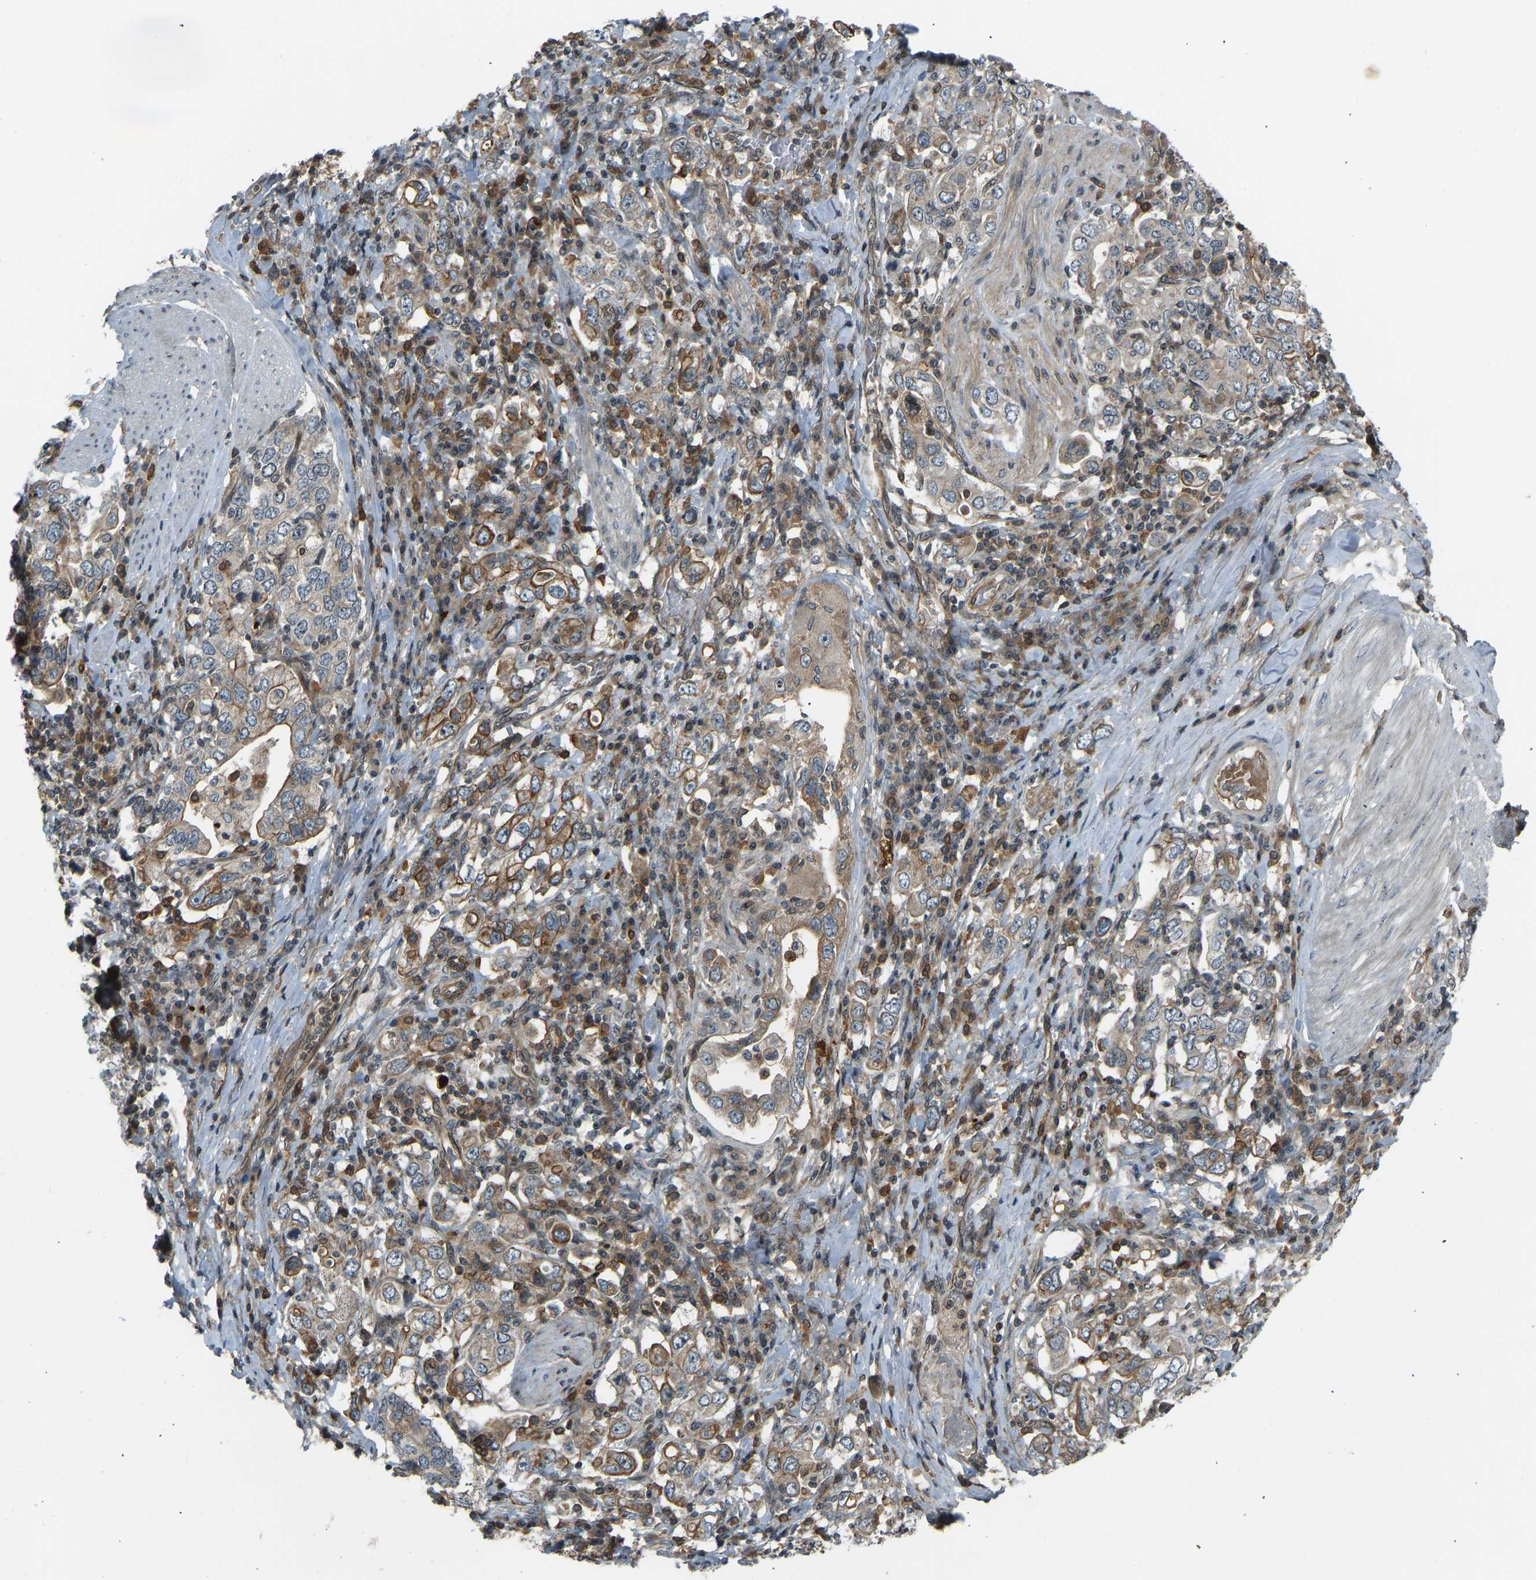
{"staining": {"intensity": "moderate", "quantity": ">75%", "location": "cytoplasmic/membranous"}, "tissue": "stomach cancer", "cell_type": "Tumor cells", "image_type": "cancer", "snomed": [{"axis": "morphology", "description": "Adenocarcinoma, NOS"}, {"axis": "topography", "description": "Stomach, upper"}], "caption": "This histopathology image demonstrates adenocarcinoma (stomach) stained with immunohistochemistry (IHC) to label a protein in brown. The cytoplasmic/membranous of tumor cells show moderate positivity for the protein. Nuclei are counter-stained blue.", "gene": "SVOPL", "patient": {"sex": "male", "age": 62}}